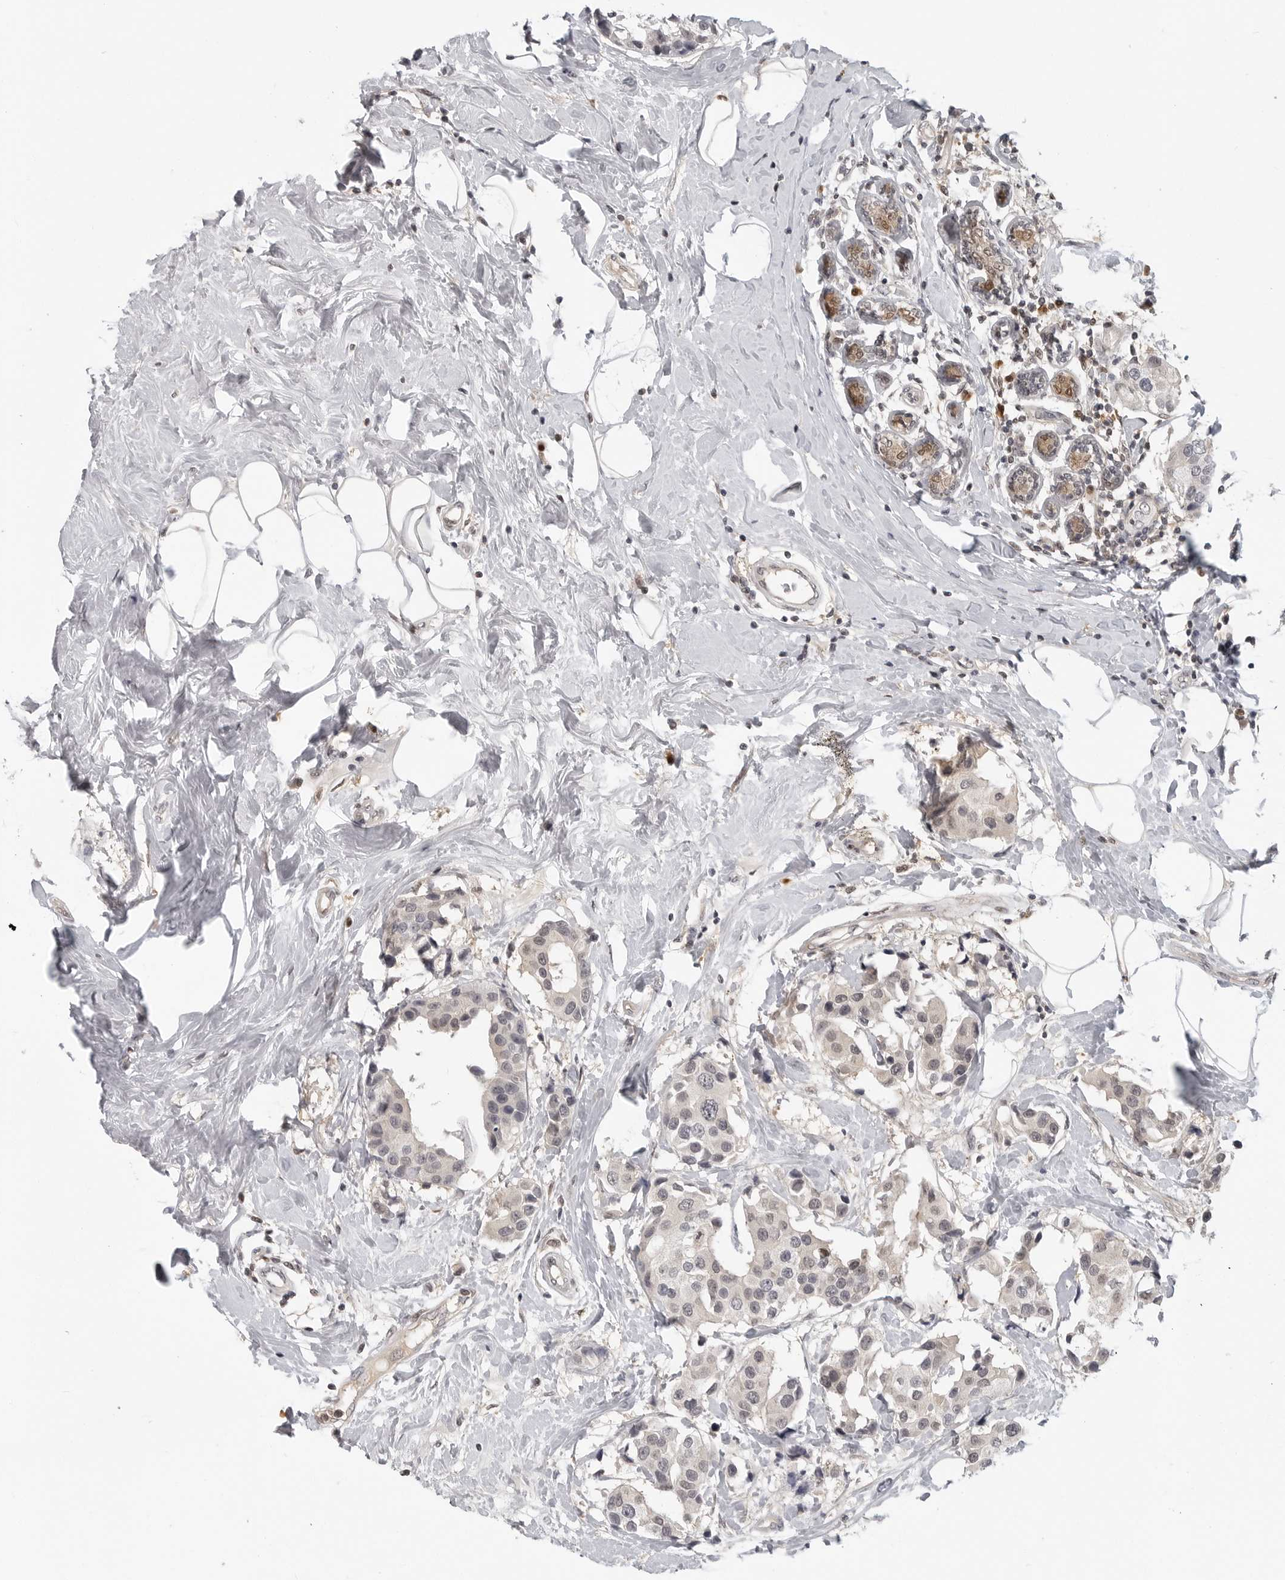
{"staining": {"intensity": "negative", "quantity": "none", "location": "none"}, "tissue": "breast cancer", "cell_type": "Tumor cells", "image_type": "cancer", "snomed": [{"axis": "morphology", "description": "Normal tissue, NOS"}, {"axis": "morphology", "description": "Duct carcinoma"}, {"axis": "topography", "description": "Breast"}], "caption": "Immunohistochemical staining of infiltrating ductal carcinoma (breast) reveals no significant staining in tumor cells. The staining is performed using DAB brown chromogen with nuclei counter-stained in using hematoxylin.", "gene": "CTIF", "patient": {"sex": "female", "age": 39}}